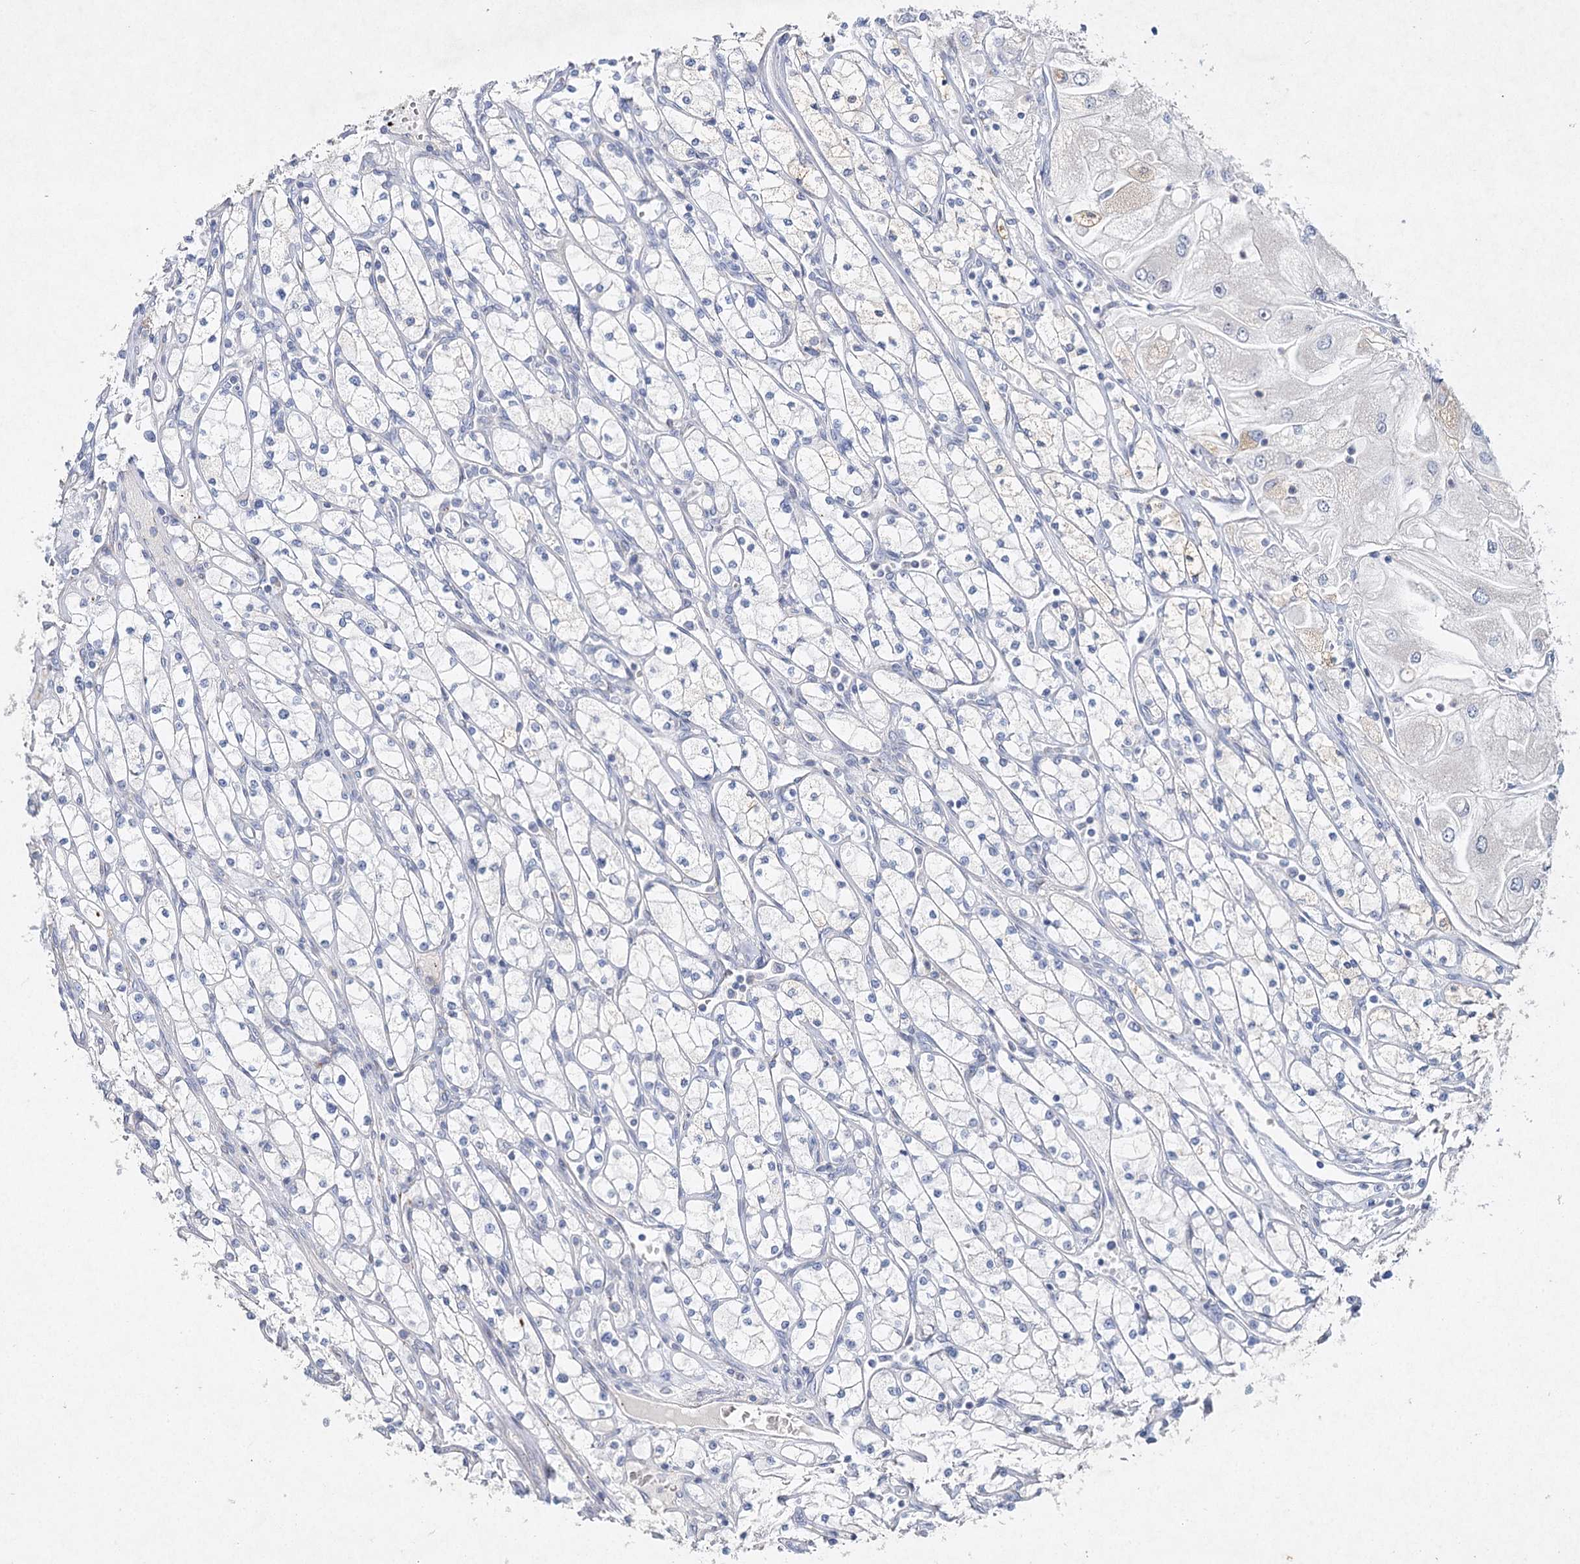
{"staining": {"intensity": "negative", "quantity": "none", "location": "none"}, "tissue": "renal cancer", "cell_type": "Tumor cells", "image_type": "cancer", "snomed": [{"axis": "morphology", "description": "Adenocarcinoma, NOS"}, {"axis": "topography", "description": "Kidney"}], "caption": "The histopathology image shows no significant staining in tumor cells of adenocarcinoma (renal). (Immunohistochemistry, brightfield microscopy, high magnification).", "gene": "RFX6", "patient": {"sex": "male", "age": 80}}